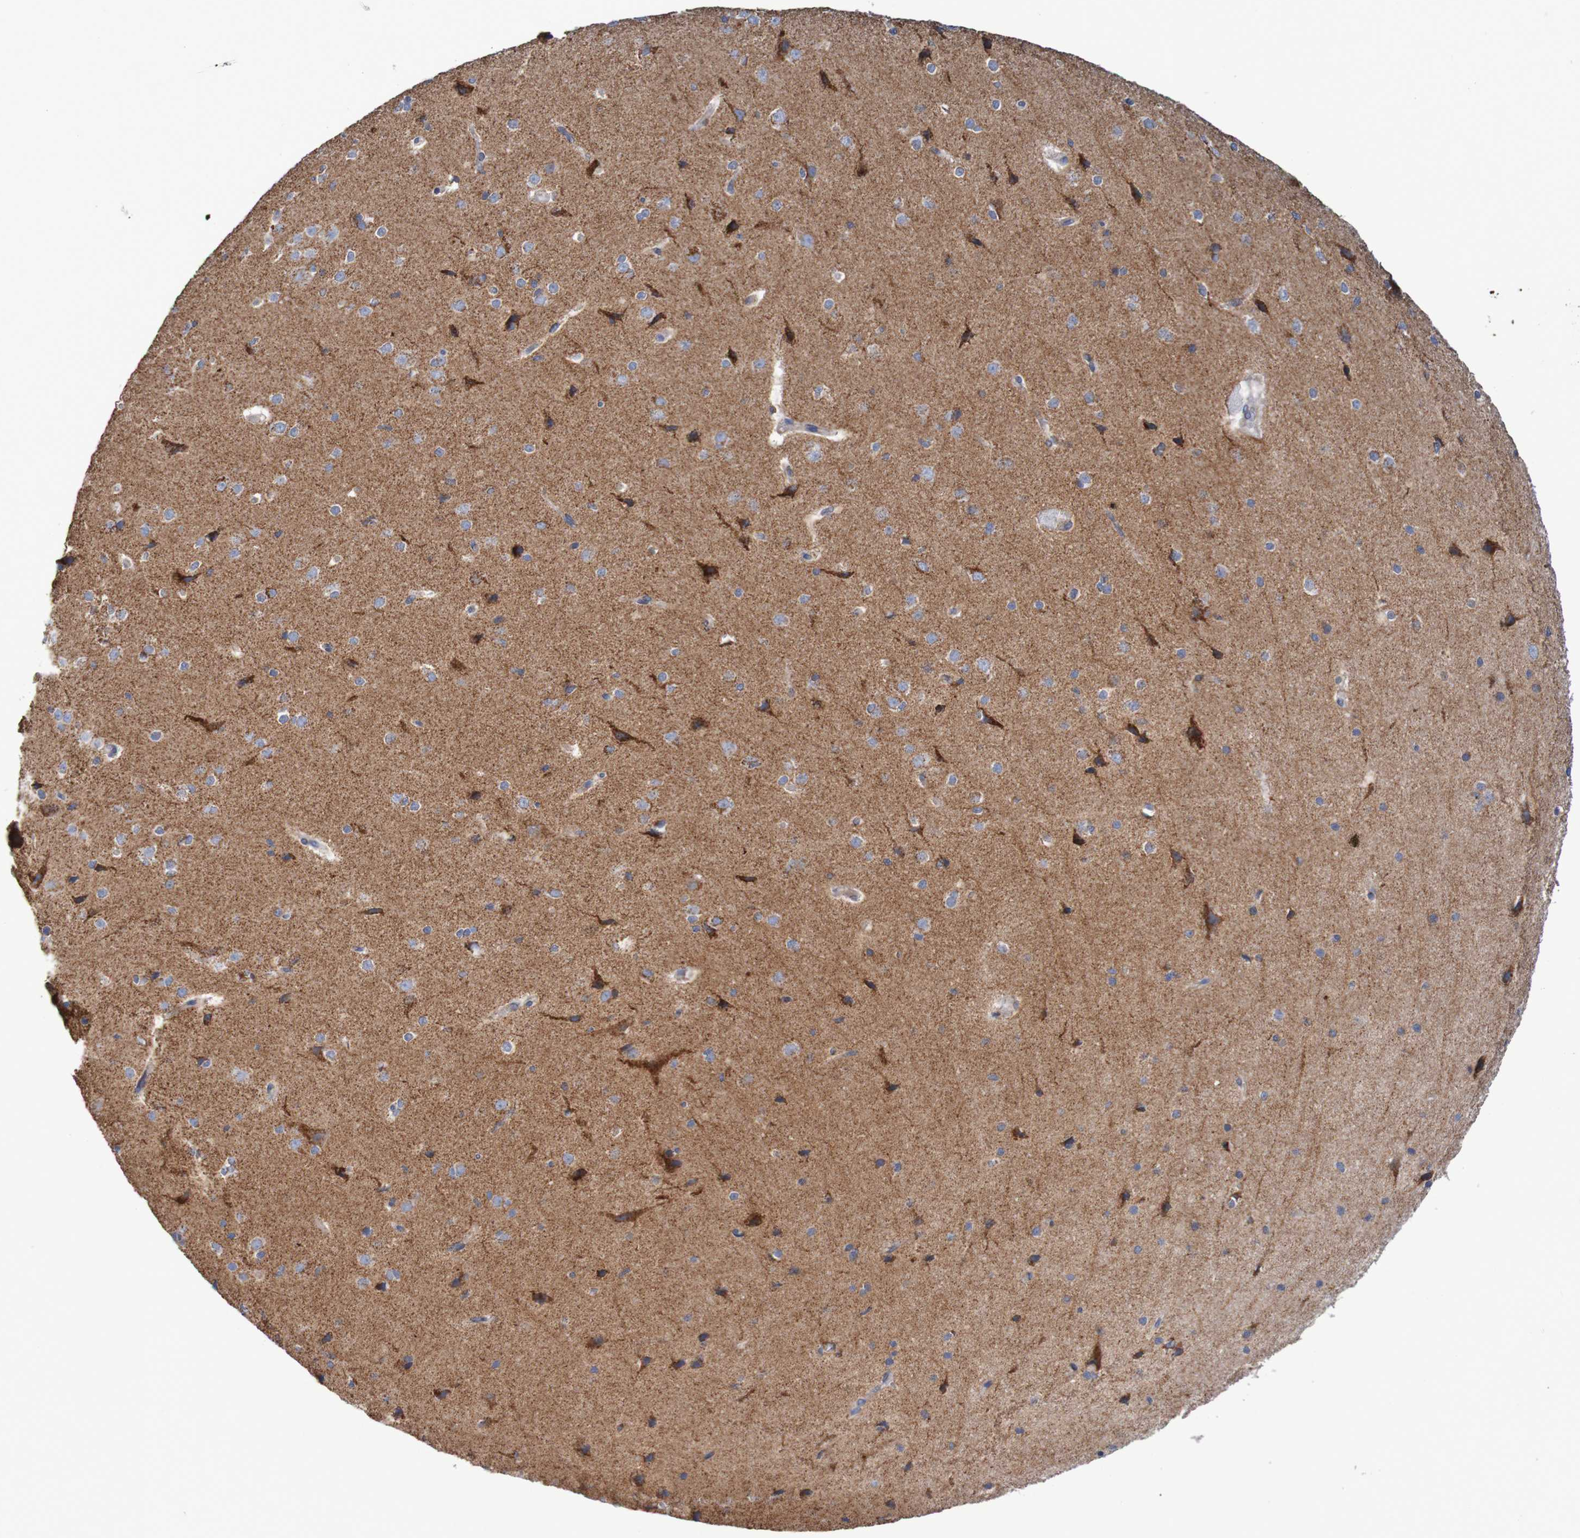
{"staining": {"intensity": "negative", "quantity": "none", "location": "none"}, "tissue": "cerebral cortex", "cell_type": "Endothelial cells", "image_type": "normal", "snomed": [{"axis": "morphology", "description": "Normal tissue, NOS"}, {"axis": "morphology", "description": "Developmental malformation"}, {"axis": "topography", "description": "Cerebral cortex"}], "caption": "A high-resolution micrograph shows immunohistochemistry staining of benign cerebral cortex, which displays no significant expression in endothelial cells. (DAB (3,3'-diaminobenzidine) immunohistochemistry, high magnification).", "gene": "MMEL1", "patient": {"sex": "female", "age": 30}}